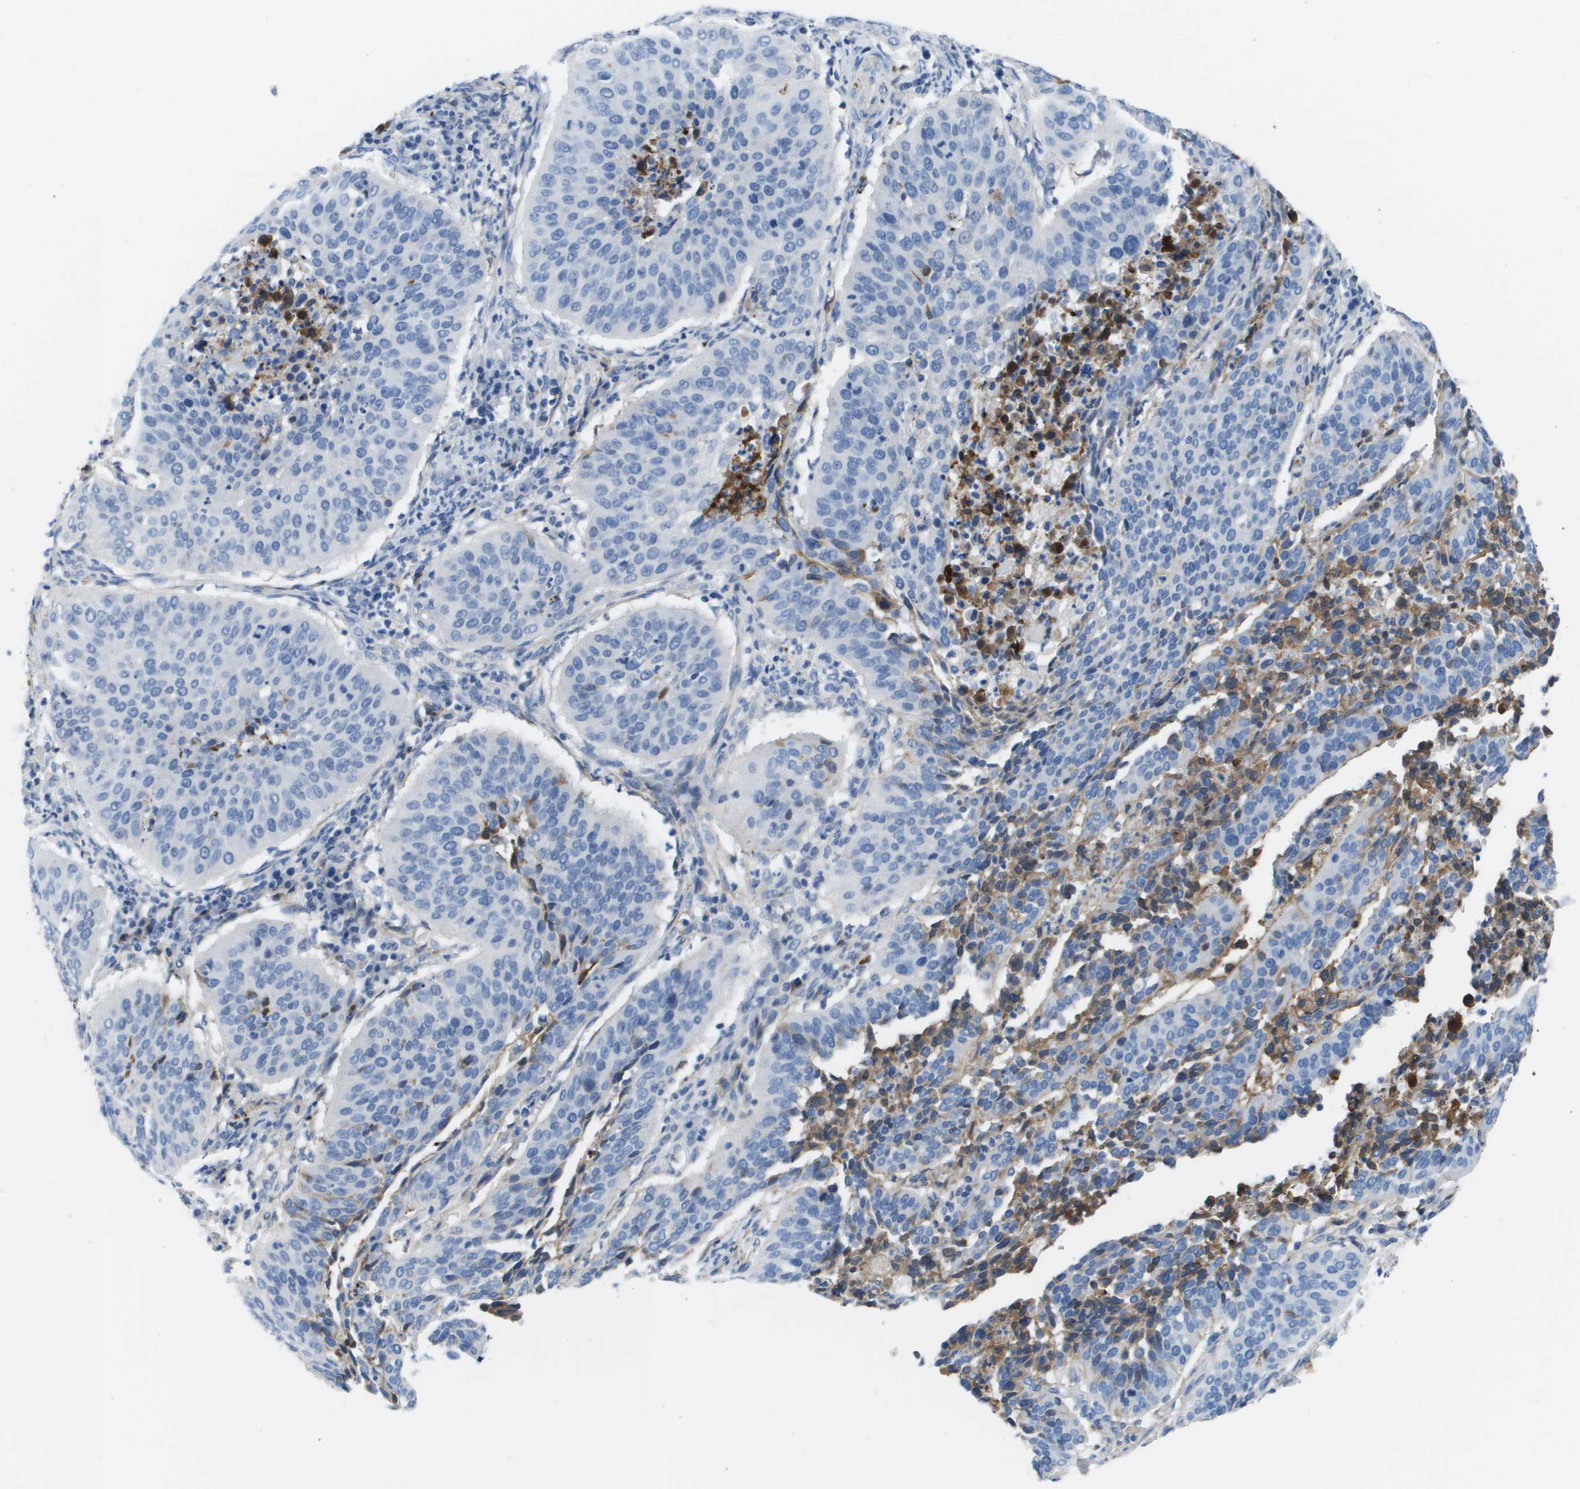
{"staining": {"intensity": "negative", "quantity": "none", "location": "none"}, "tissue": "cervical cancer", "cell_type": "Tumor cells", "image_type": "cancer", "snomed": [{"axis": "morphology", "description": "Normal tissue, NOS"}, {"axis": "morphology", "description": "Squamous cell carcinoma, NOS"}, {"axis": "topography", "description": "Cervix"}], "caption": "A photomicrograph of squamous cell carcinoma (cervical) stained for a protein demonstrates no brown staining in tumor cells.", "gene": "VTN", "patient": {"sex": "female", "age": 39}}